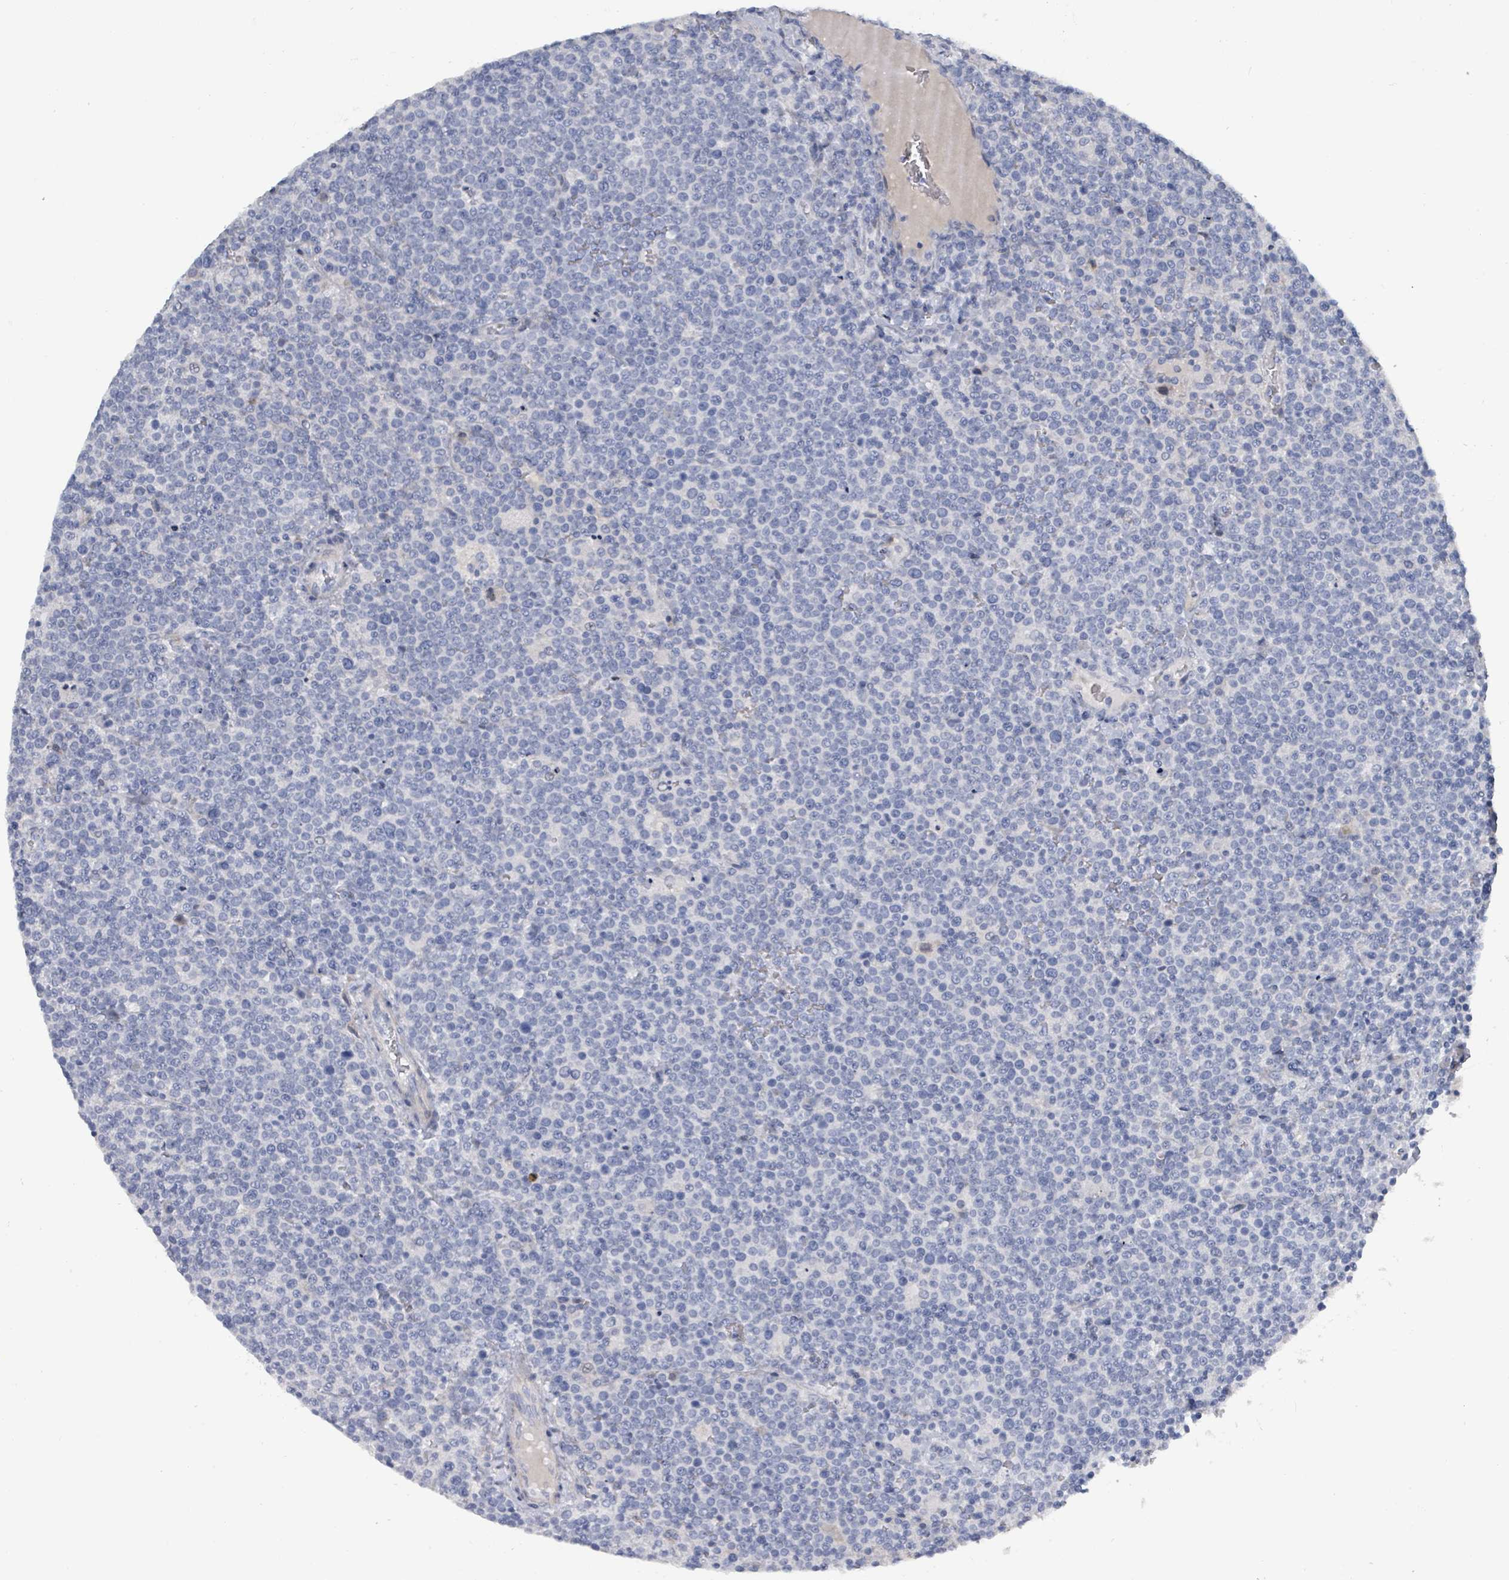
{"staining": {"intensity": "negative", "quantity": "none", "location": "none"}, "tissue": "lymphoma", "cell_type": "Tumor cells", "image_type": "cancer", "snomed": [{"axis": "morphology", "description": "Malignant lymphoma, non-Hodgkin's type, High grade"}, {"axis": "topography", "description": "Lymph node"}], "caption": "This is an immunohistochemistry (IHC) histopathology image of human malignant lymphoma, non-Hodgkin's type (high-grade). There is no expression in tumor cells.", "gene": "RAB33B", "patient": {"sex": "male", "age": 61}}